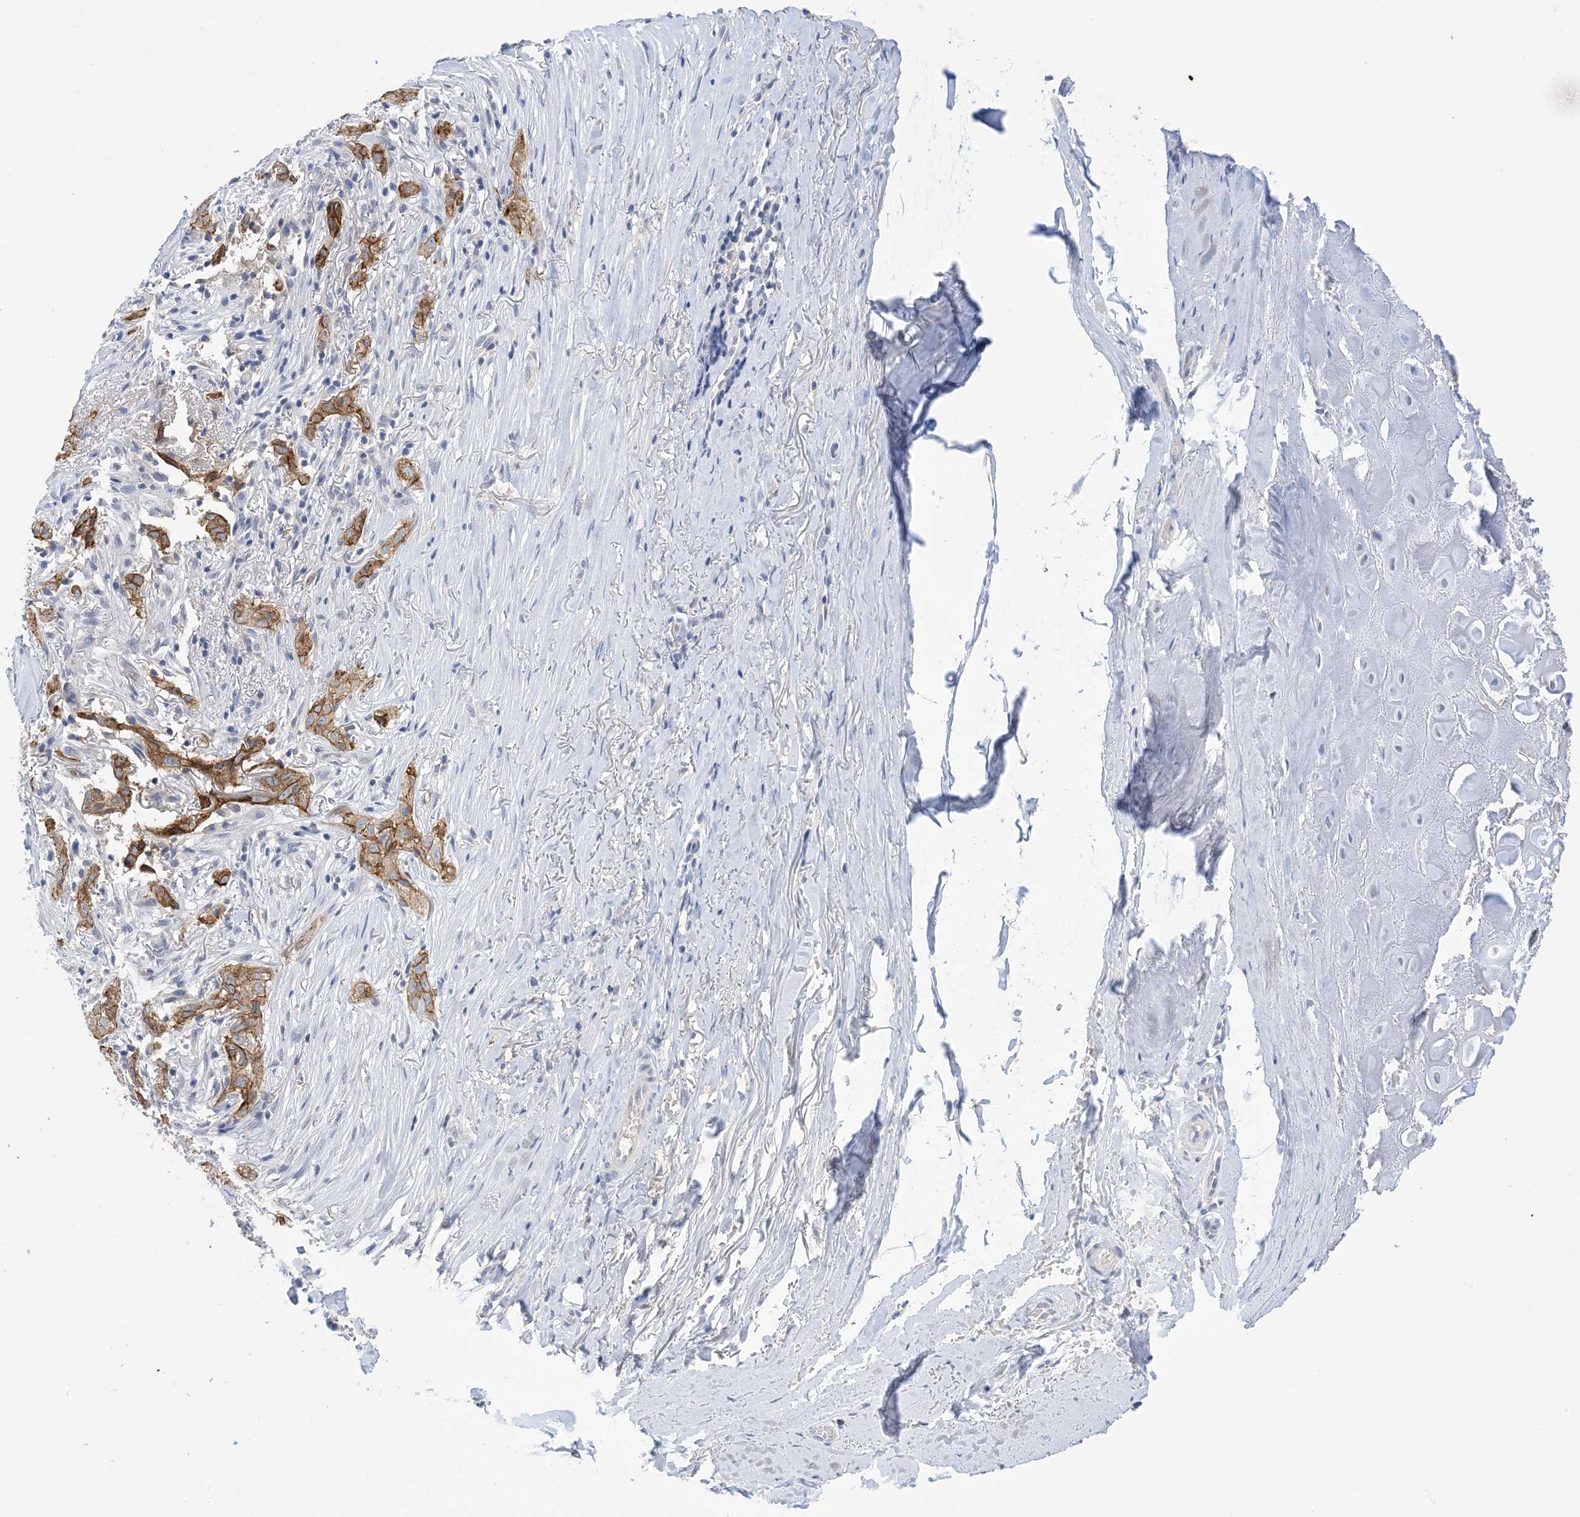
{"staining": {"intensity": "negative", "quantity": ">75%", "location": "none"}, "tissue": "adipose tissue", "cell_type": "Adipocytes", "image_type": "normal", "snomed": [{"axis": "morphology", "description": "Normal tissue, NOS"}, {"axis": "morphology", "description": "Basal cell carcinoma"}, {"axis": "topography", "description": "Skin"}], "caption": "This is an IHC histopathology image of benign adipose tissue. There is no staining in adipocytes.", "gene": "DSC3", "patient": {"sex": "female", "age": 89}}